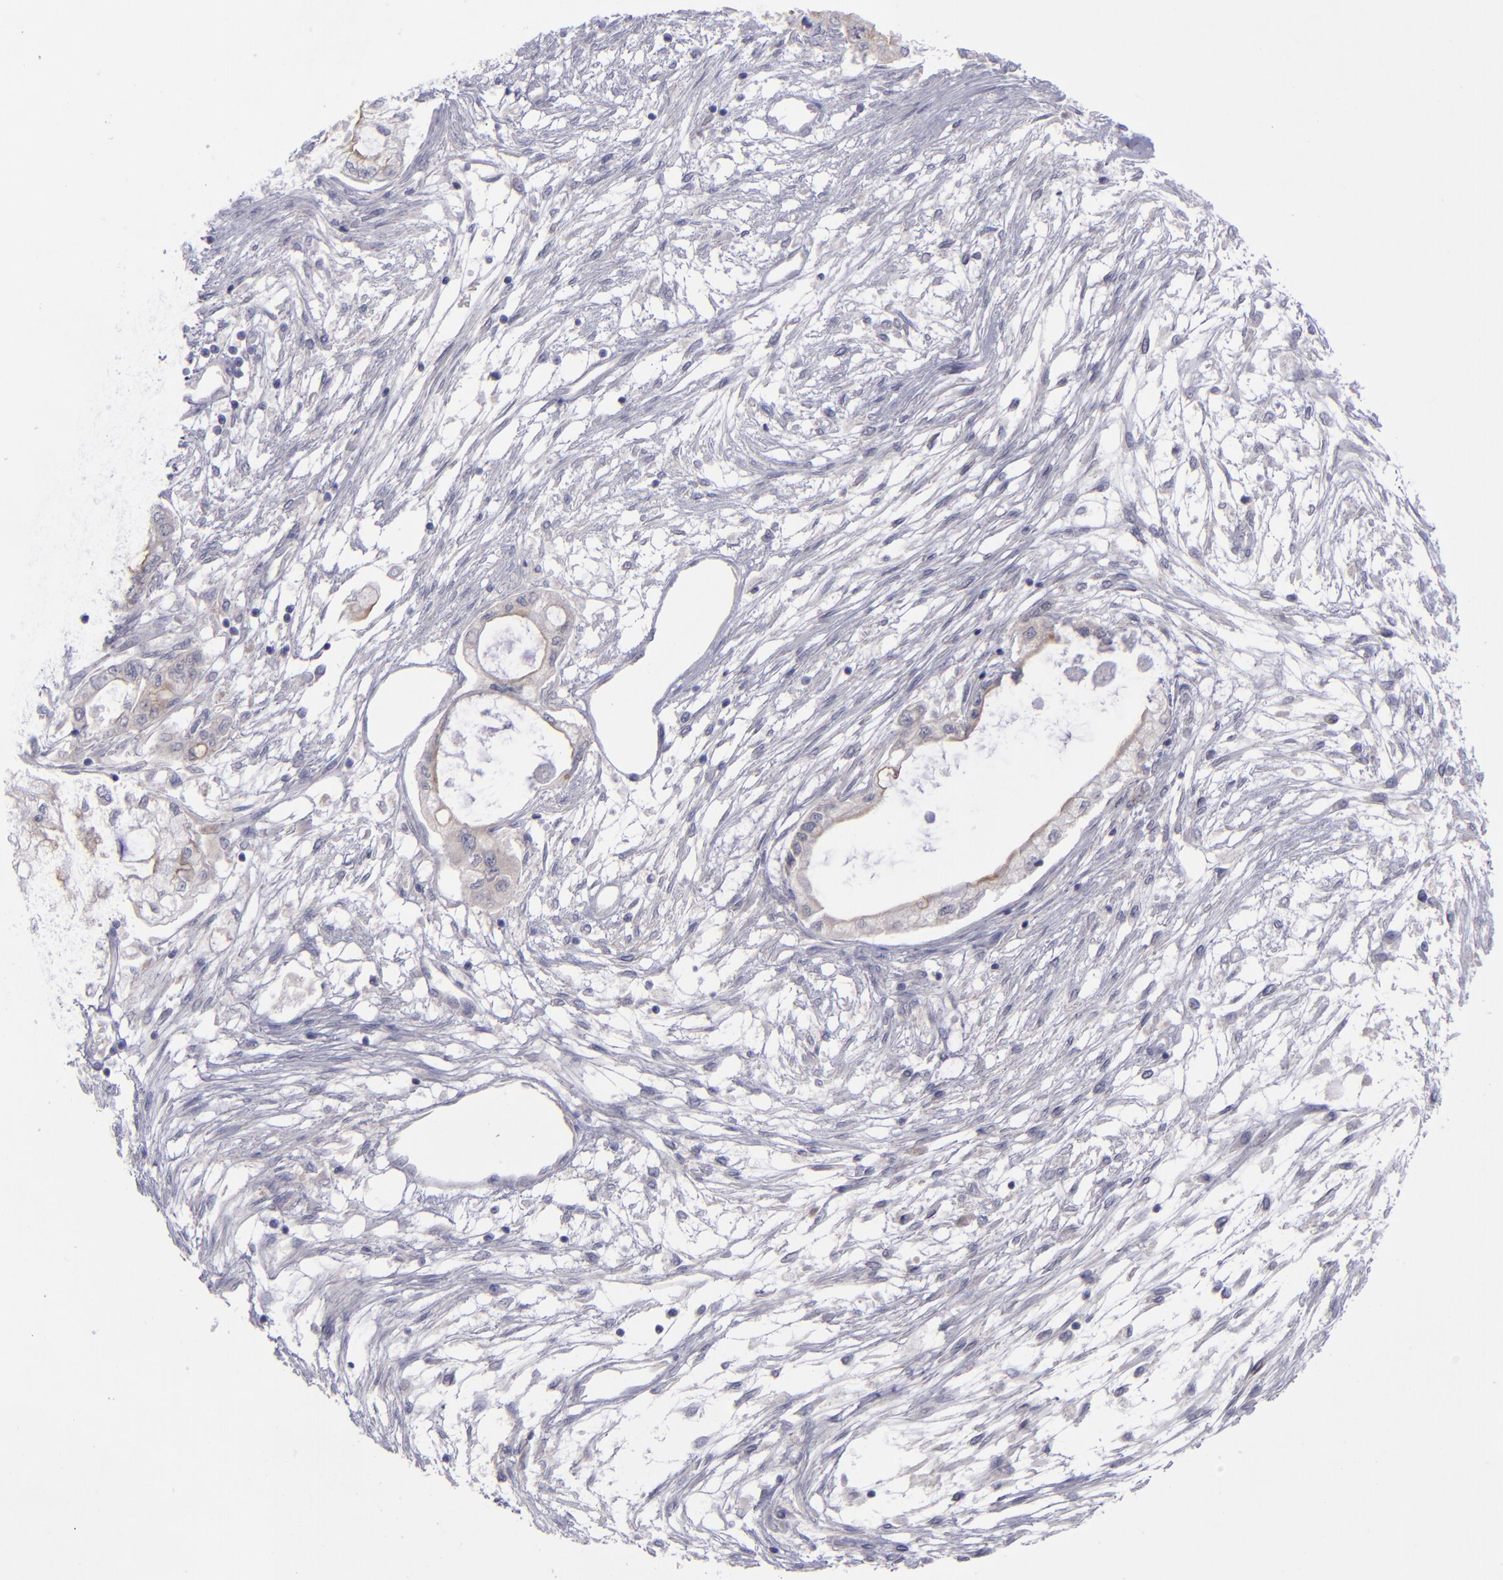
{"staining": {"intensity": "negative", "quantity": "none", "location": "none"}, "tissue": "pancreatic cancer", "cell_type": "Tumor cells", "image_type": "cancer", "snomed": [{"axis": "morphology", "description": "Adenocarcinoma, NOS"}, {"axis": "topography", "description": "Pancreas"}], "caption": "Pancreatic adenocarcinoma was stained to show a protein in brown. There is no significant positivity in tumor cells.", "gene": "EVPL", "patient": {"sex": "male", "age": 79}}